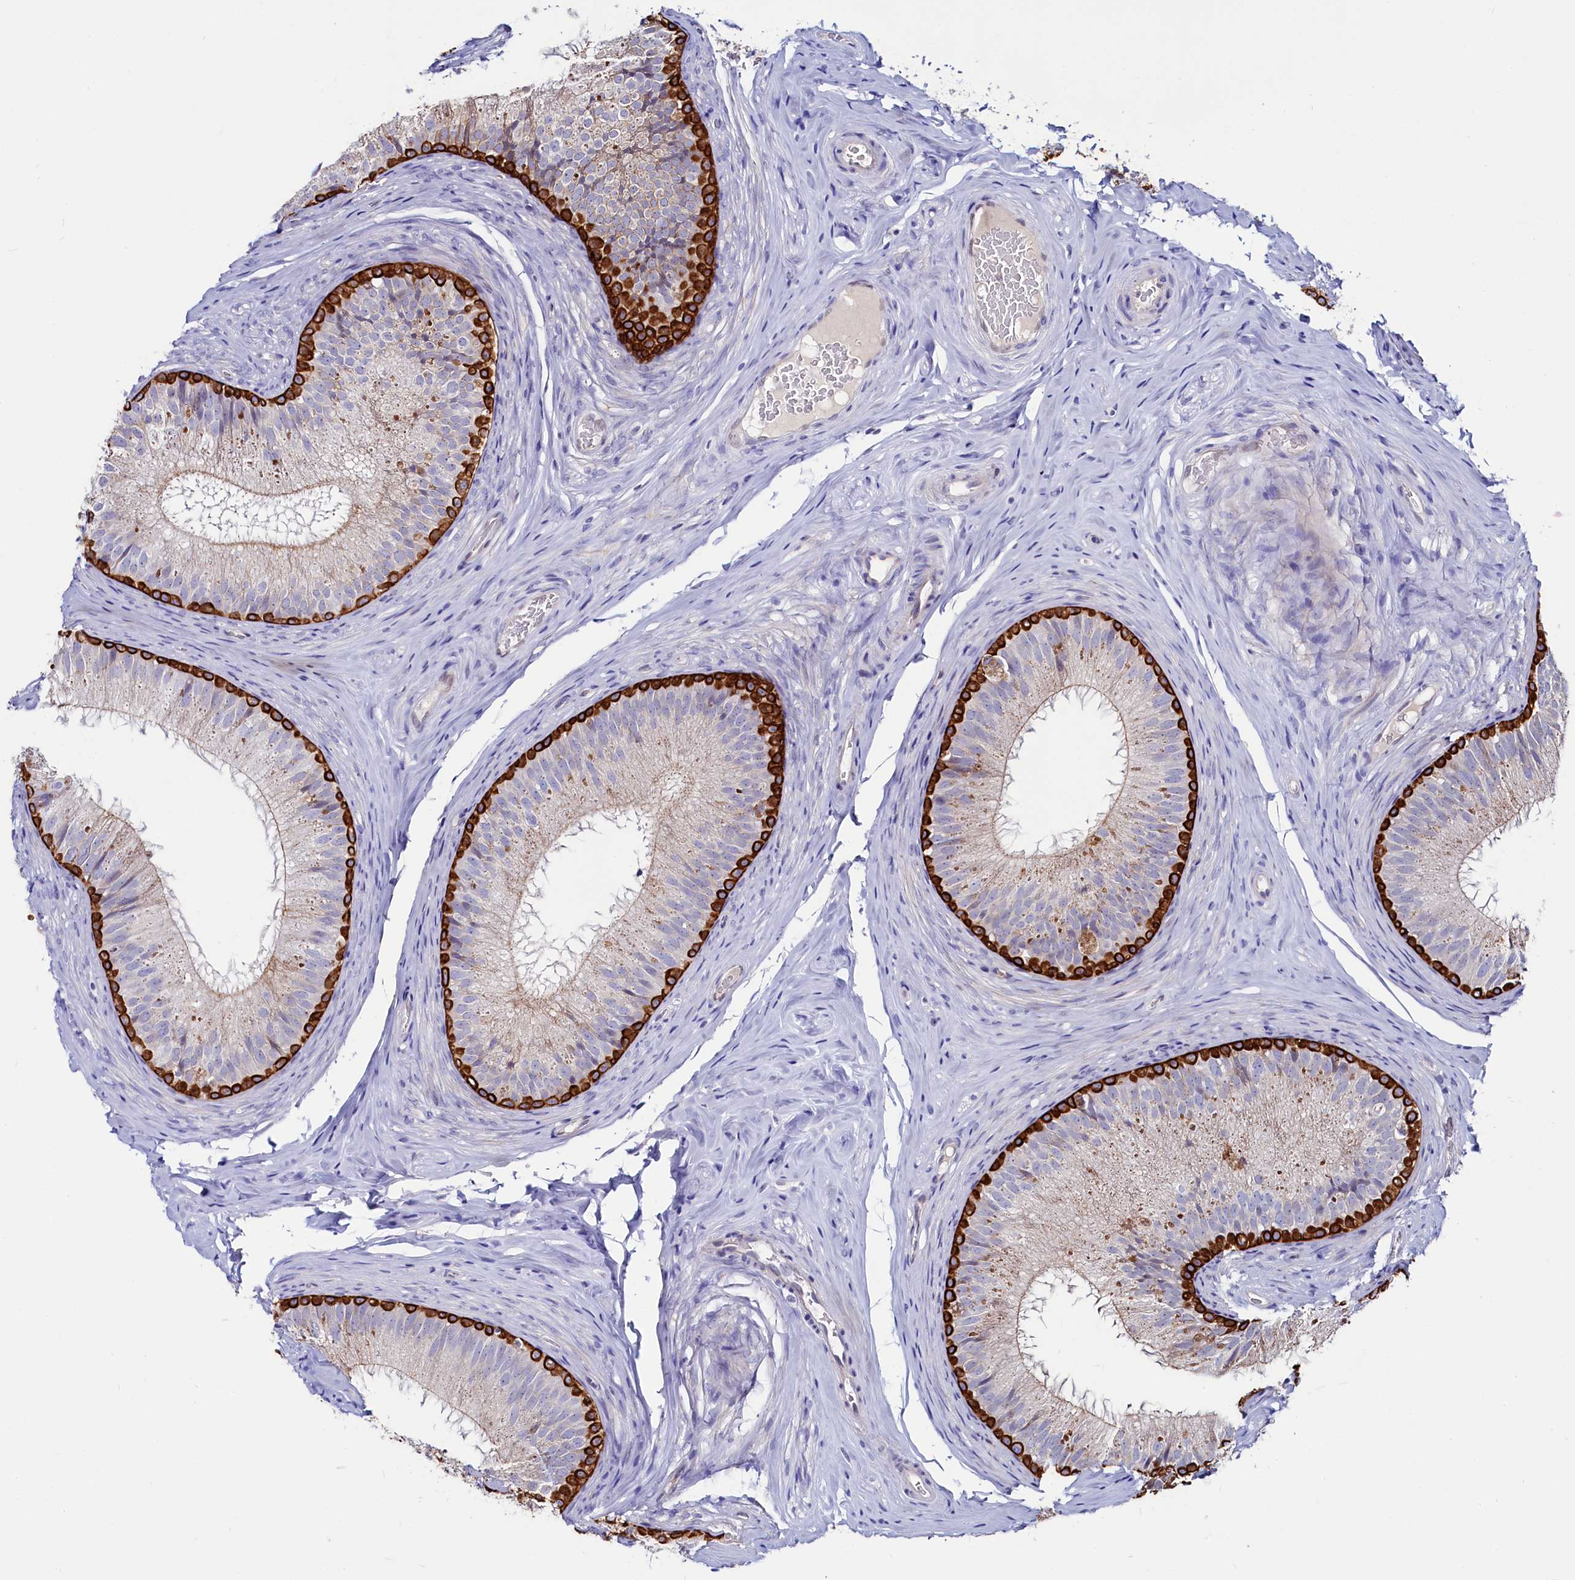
{"staining": {"intensity": "strong", "quantity": "<25%", "location": "cytoplasmic/membranous"}, "tissue": "epididymis", "cell_type": "Glandular cells", "image_type": "normal", "snomed": [{"axis": "morphology", "description": "Normal tissue, NOS"}, {"axis": "topography", "description": "Epididymis"}], "caption": "A medium amount of strong cytoplasmic/membranous positivity is seen in approximately <25% of glandular cells in normal epididymis.", "gene": "ASTE1", "patient": {"sex": "male", "age": 34}}